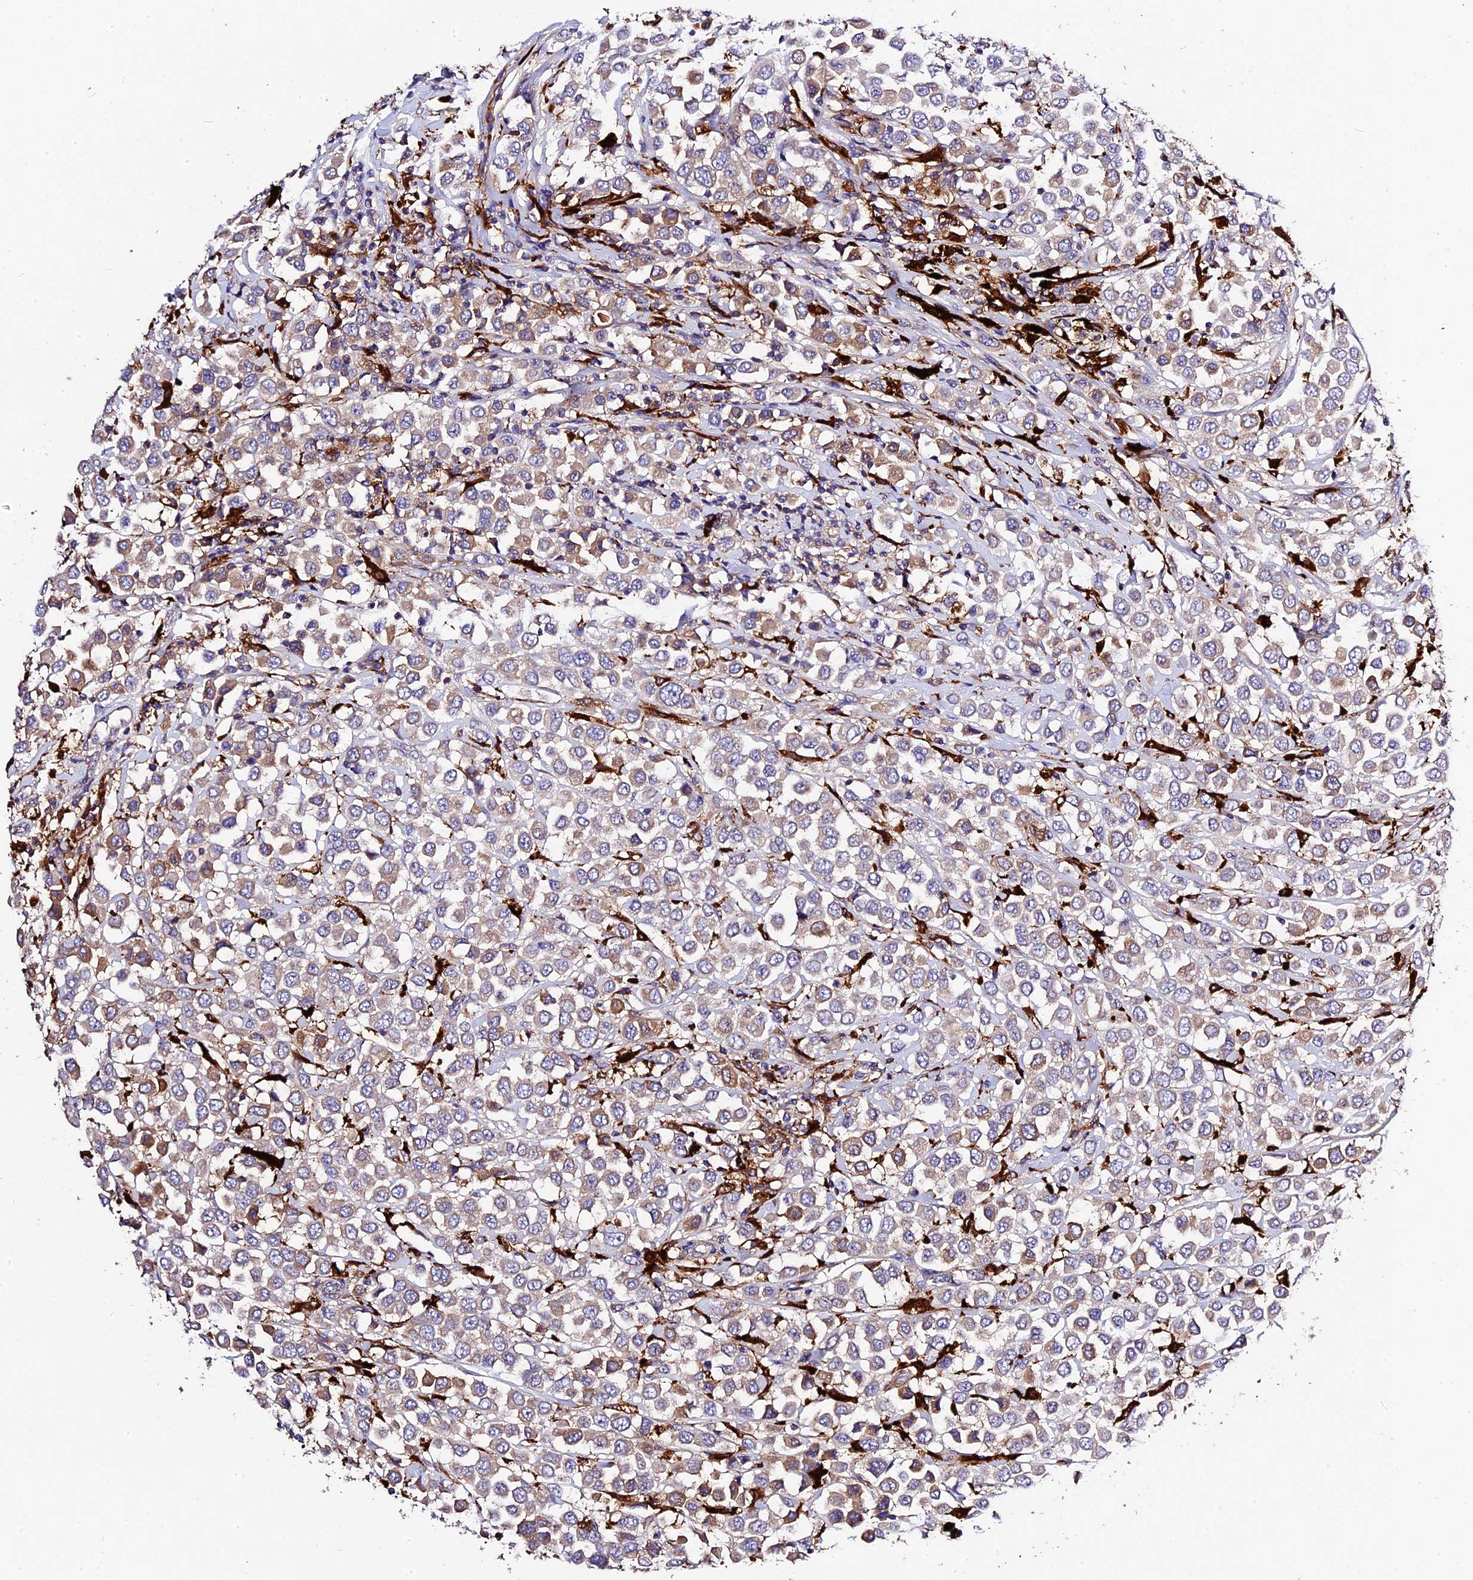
{"staining": {"intensity": "weak", "quantity": "25%-75%", "location": "cytoplasmic/membranous"}, "tissue": "breast cancer", "cell_type": "Tumor cells", "image_type": "cancer", "snomed": [{"axis": "morphology", "description": "Duct carcinoma"}, {"axis": "topography", "description": "Breast"}], "caption": "Immunohistochemistry (IHC) image of breast cancer (invasive ductal carcinoma) stained for a protein (brown), which shows low levels of weak cytoplasmic/membranous staining in about 25%-75% of tumor cells.", "gene": "CILP2", "patient": {"sex": "female", "age": 61}}